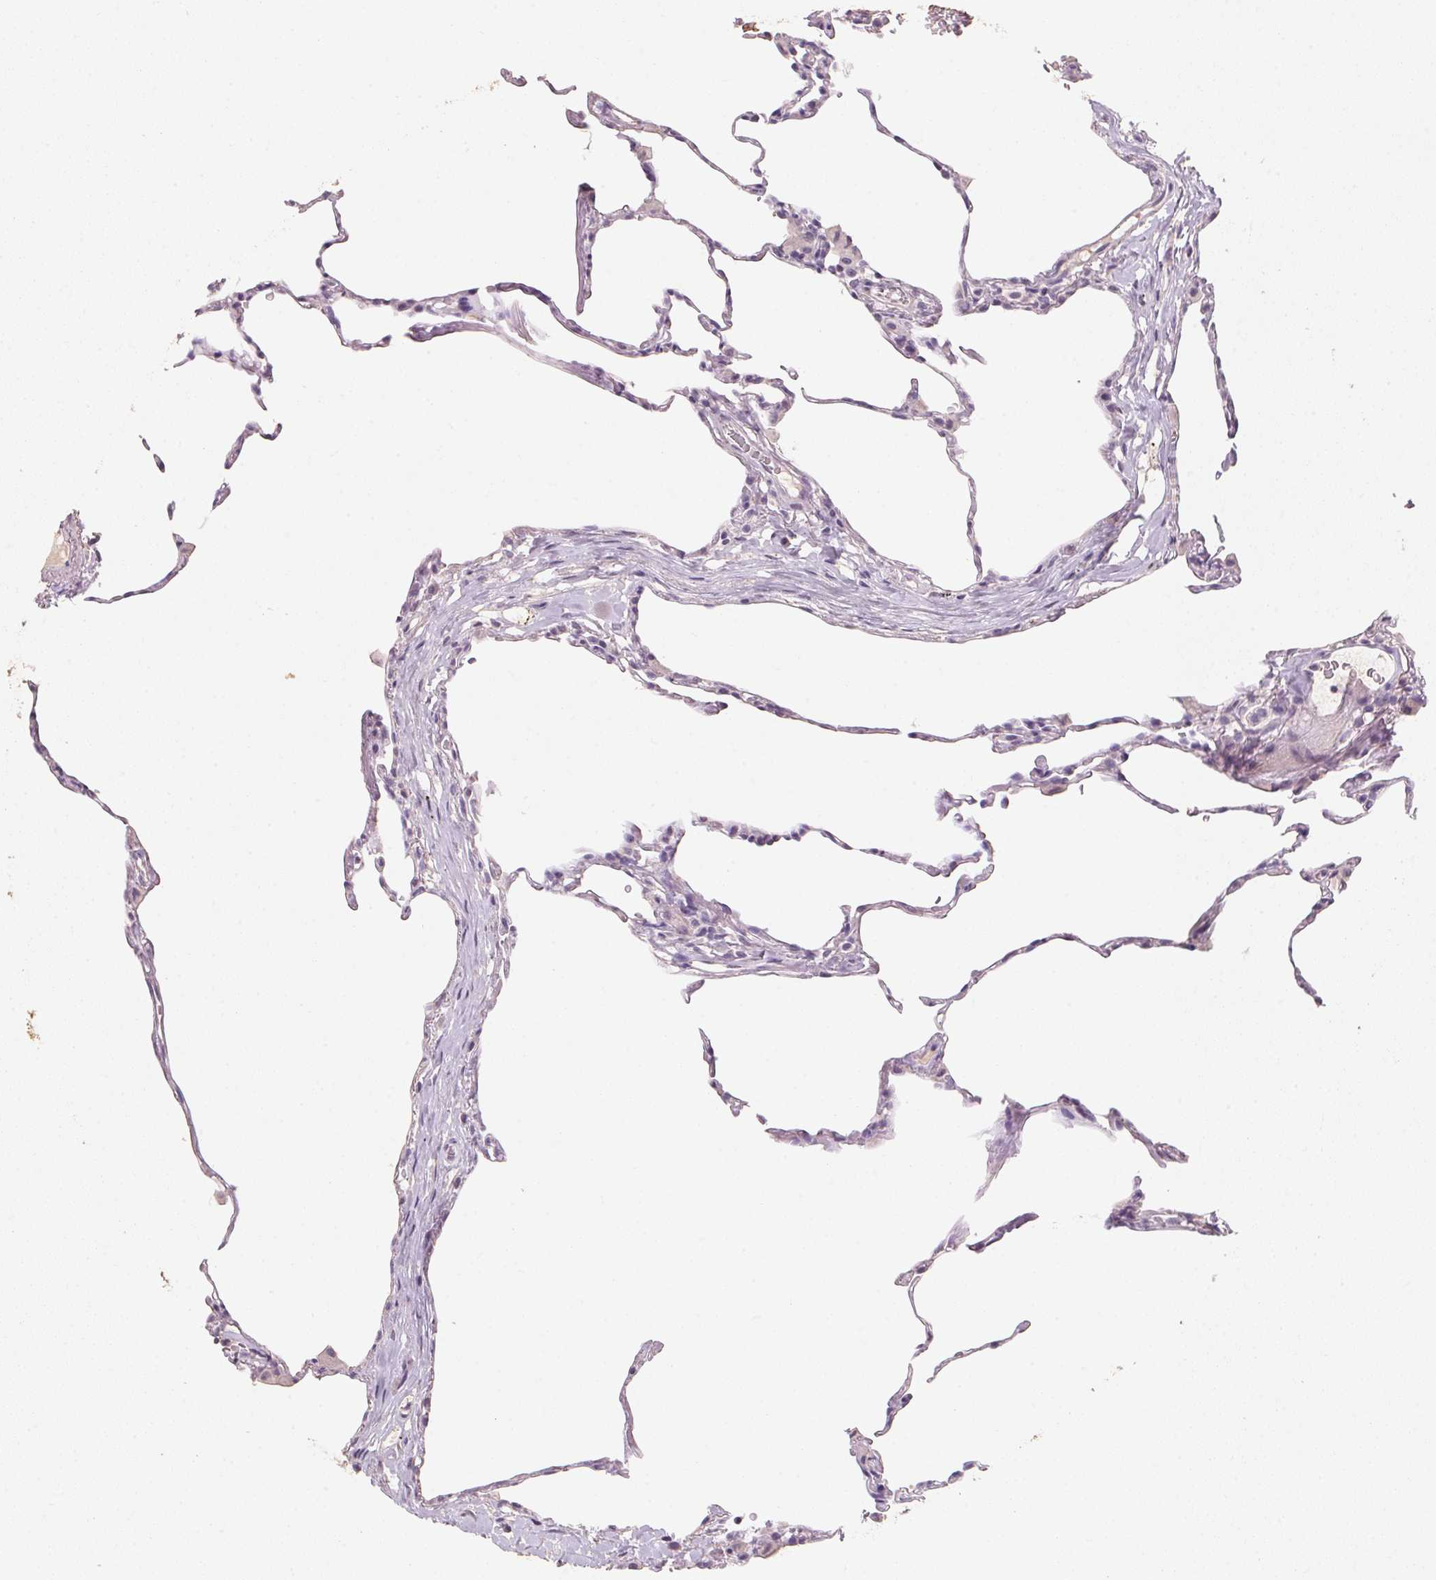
{"staining": {"intensity": "negative", "quantity": "none", "location": "none"}, "tissue": "lung", "cell_type": "Alveolar cells", "image_type": "normal", "snomed": [{"axis": "morphology", "description": "Normal tissue, NOS"}, {"axis": "topography", "description": "Lung"}], "caption": "This histopathology image is of benign lung stained with IHC to label a protein in brown with the nuclei are counter-stained blue. There is no positivity in alveolar cells.", "gene": "CXCL5", "patient": {"sex": "female", "age": 57}}